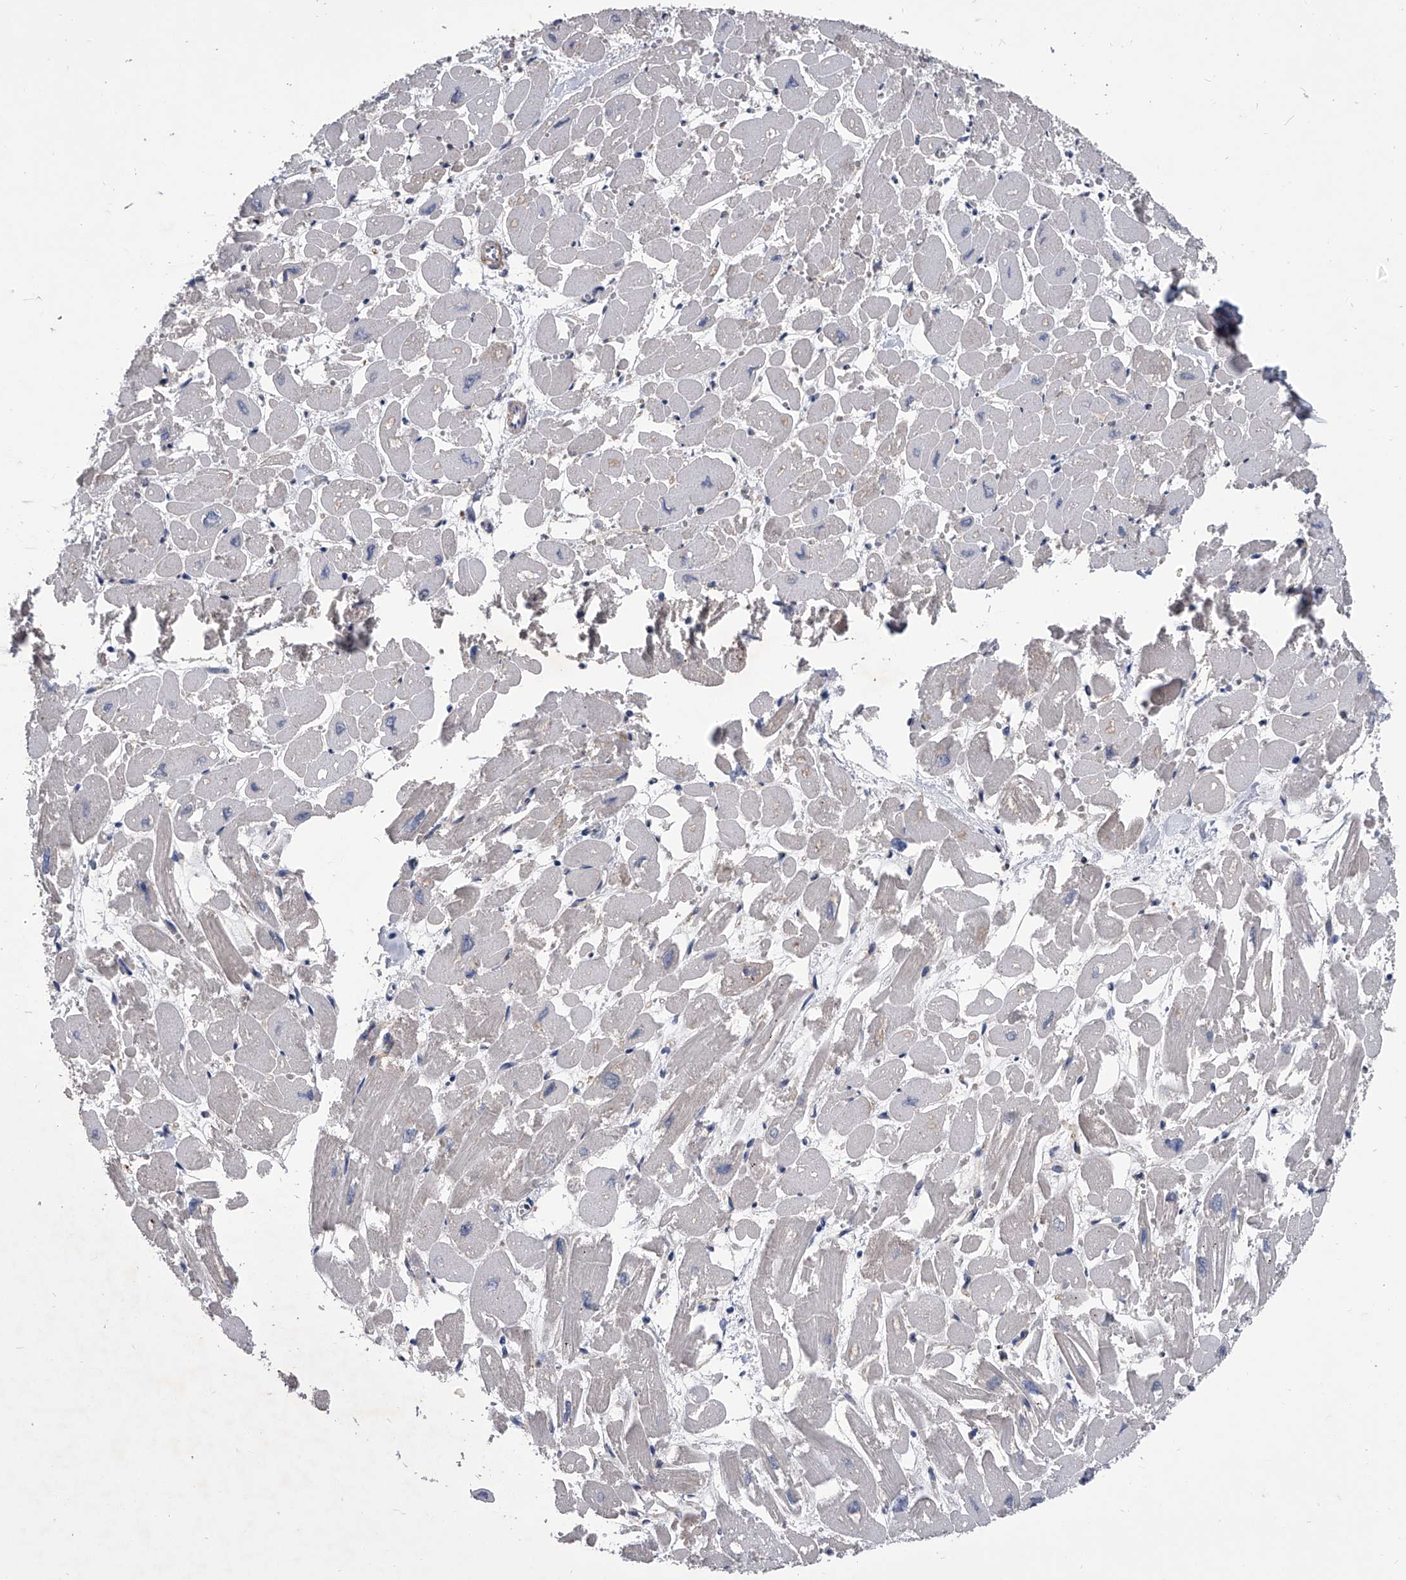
{"staining": {"intensity": "negative", "quantity": "none", "location": "none"}, "tissue": "heart muscle", "cell_type": "Cardiomyocytes", "image_type": "normal", "snomed": [{"axis": "morphology", "description": "Normal tissue, NOS"}, {"axis": "topography", "description": "Heart"}], "caption": "The micrograph reveals no significant positivity in cardiomyocytes of heart muscle.", "gene": "MAP4K3", "patient": {"sex": "male", "age": 54}}